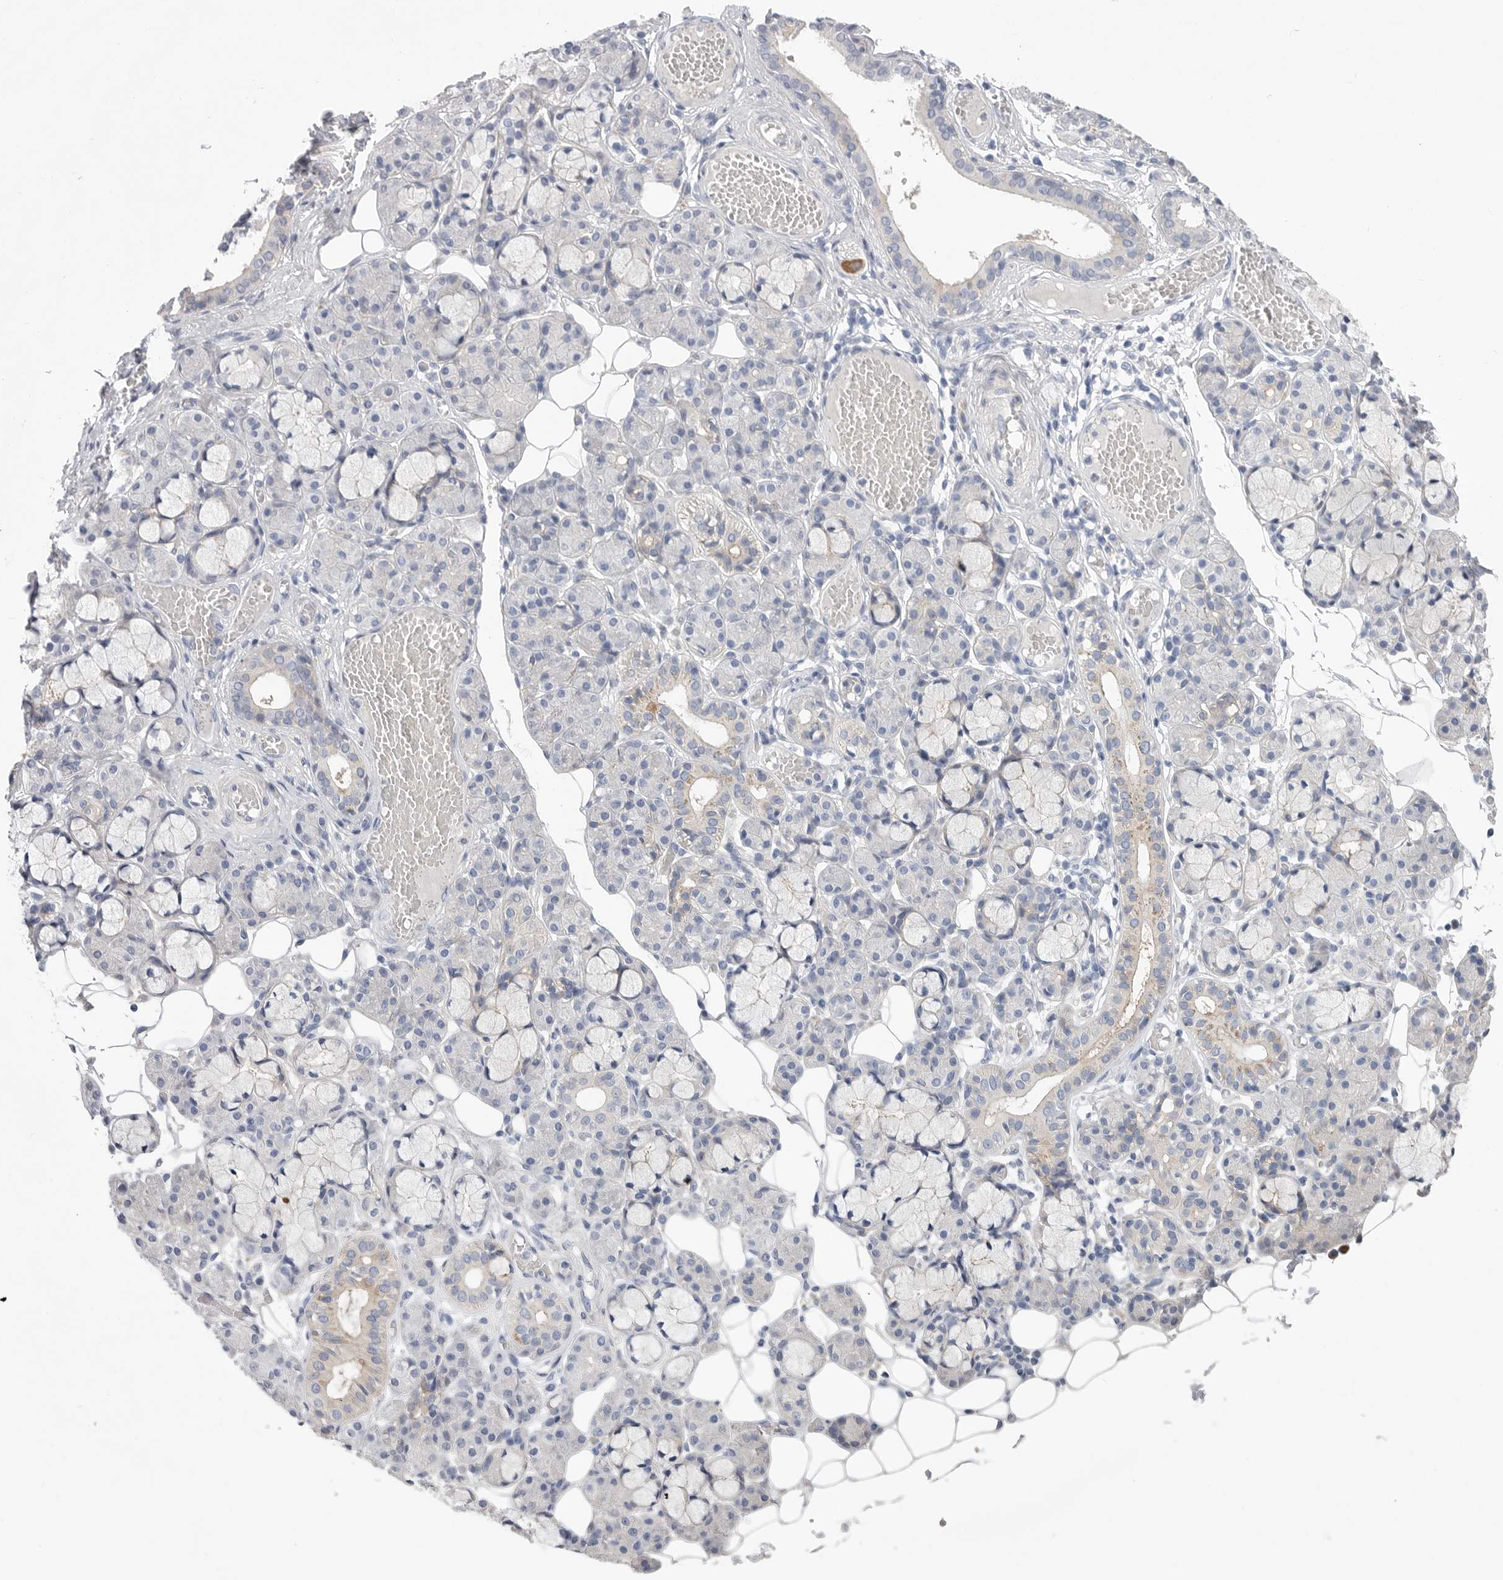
{"staining": {"intensity": "weak", "quantity": "<25%", "location": "cytoplasmic/membranous"}, "tissue": "salivary gland", "cell_type": "Glandular cells", "image_type": "normal", "snomed": [{"axis": "morphology", "description": "Normal tissue, NOS"}, {"axis": "topography", "description": "Salivary gland"}], "caption": "High power microscopy image of an immunohistochemistry (IHC) histopathology image of benign salivary gland, revealing no significant positivity in glandular cells.", "gene": "CAMK2B", "patient": {"sex": "male", "age": 63}}